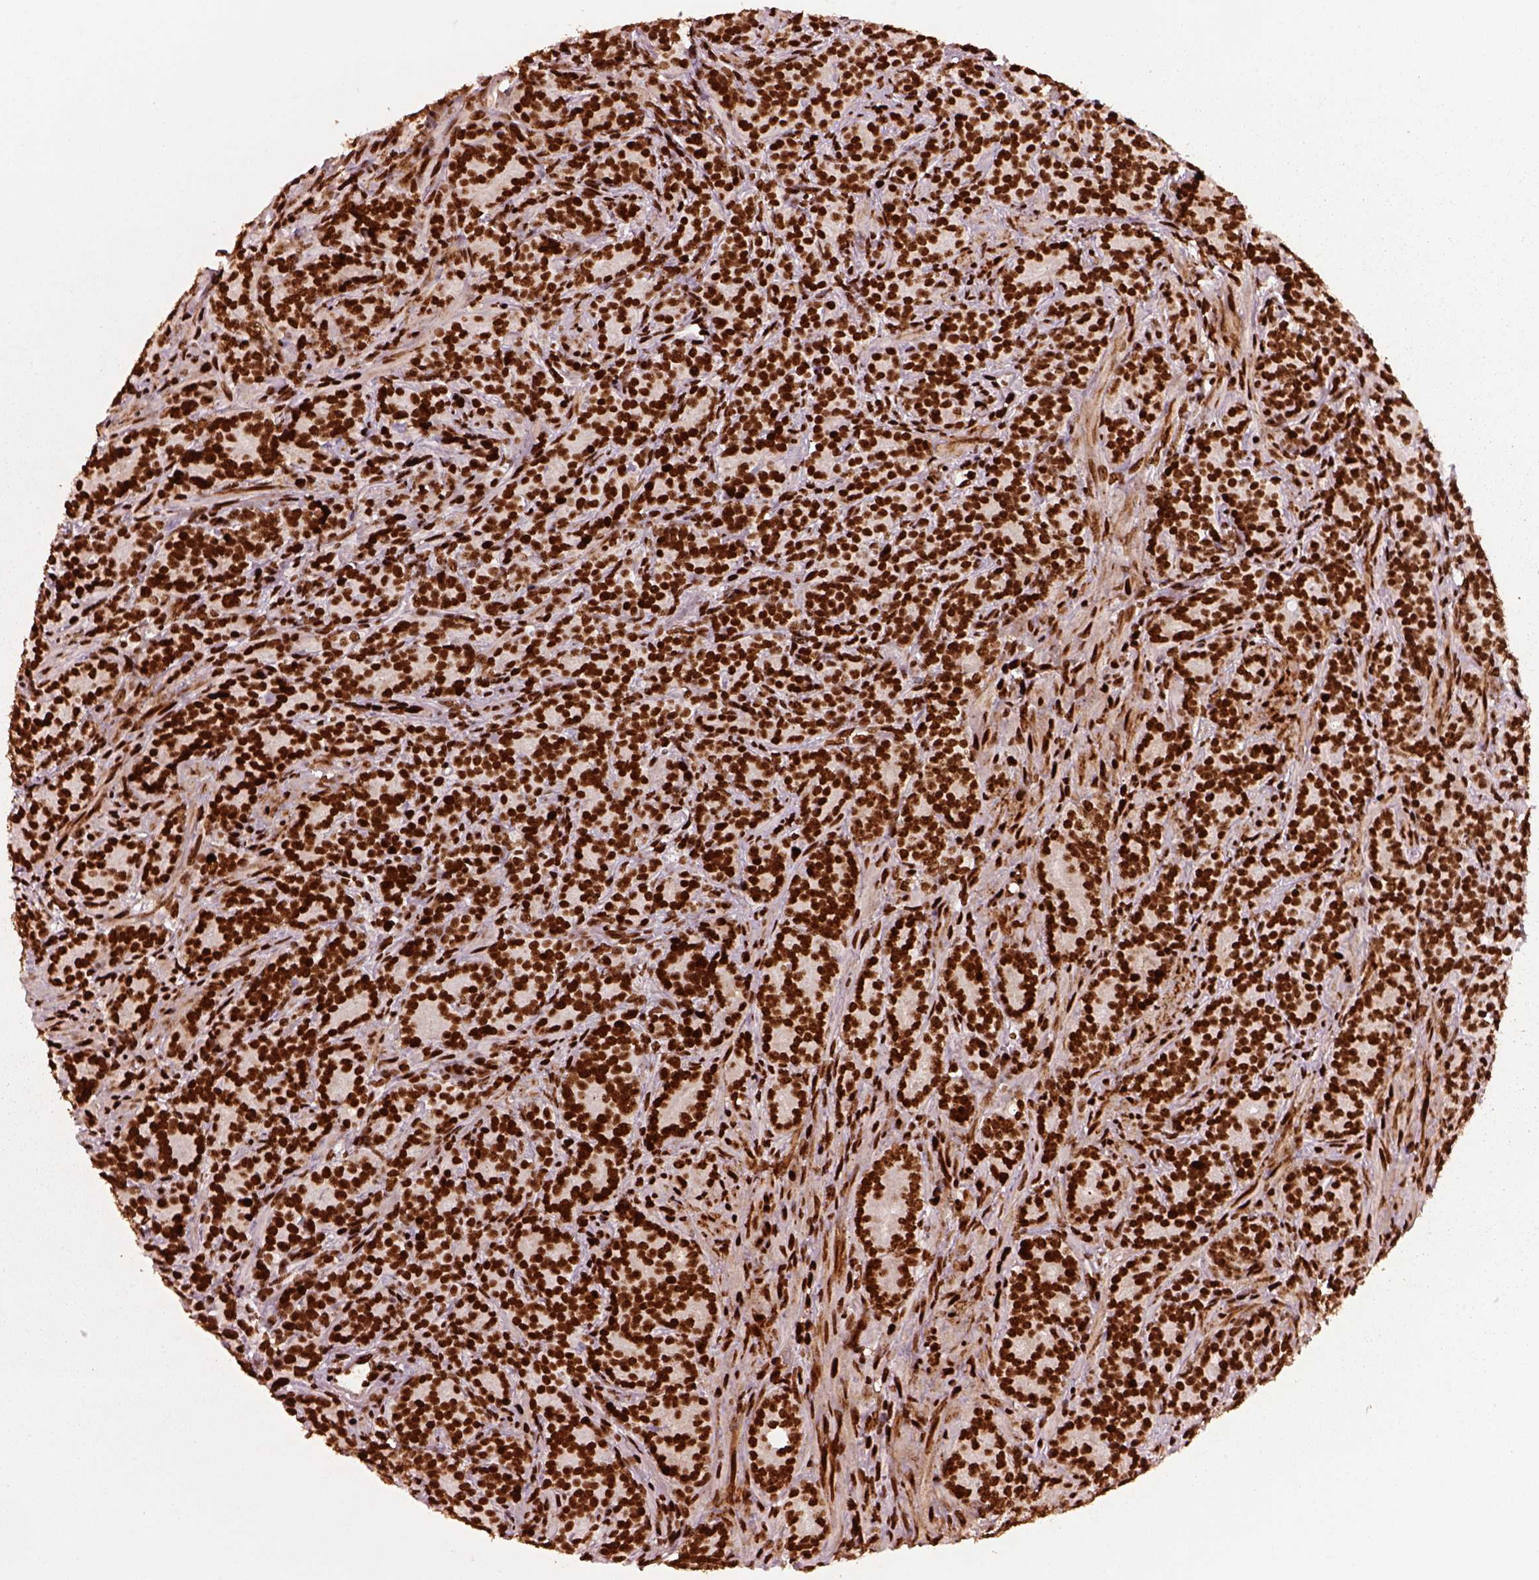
{"staining": {"intensity": "strong", "quantity": ">75%", "location": "nuclear"}, "tissue": "prostate cancer", "cell_type": "Tumor cells", "image_type": "cancer", "snomed": [{"axis": "morphology", "description": "Adenocarcinoma, High grade"}, {"axis": "topography", "description": "Prostate"}], "caption": "This is an image of immunohistochemistry (IHC) staining of prostate adenocarcinoma (high-grade), which shows strong staining in the nuclear of tumor cells.", "gene": "DDX3X", "patient": {"sex": "male", "age": 84}}